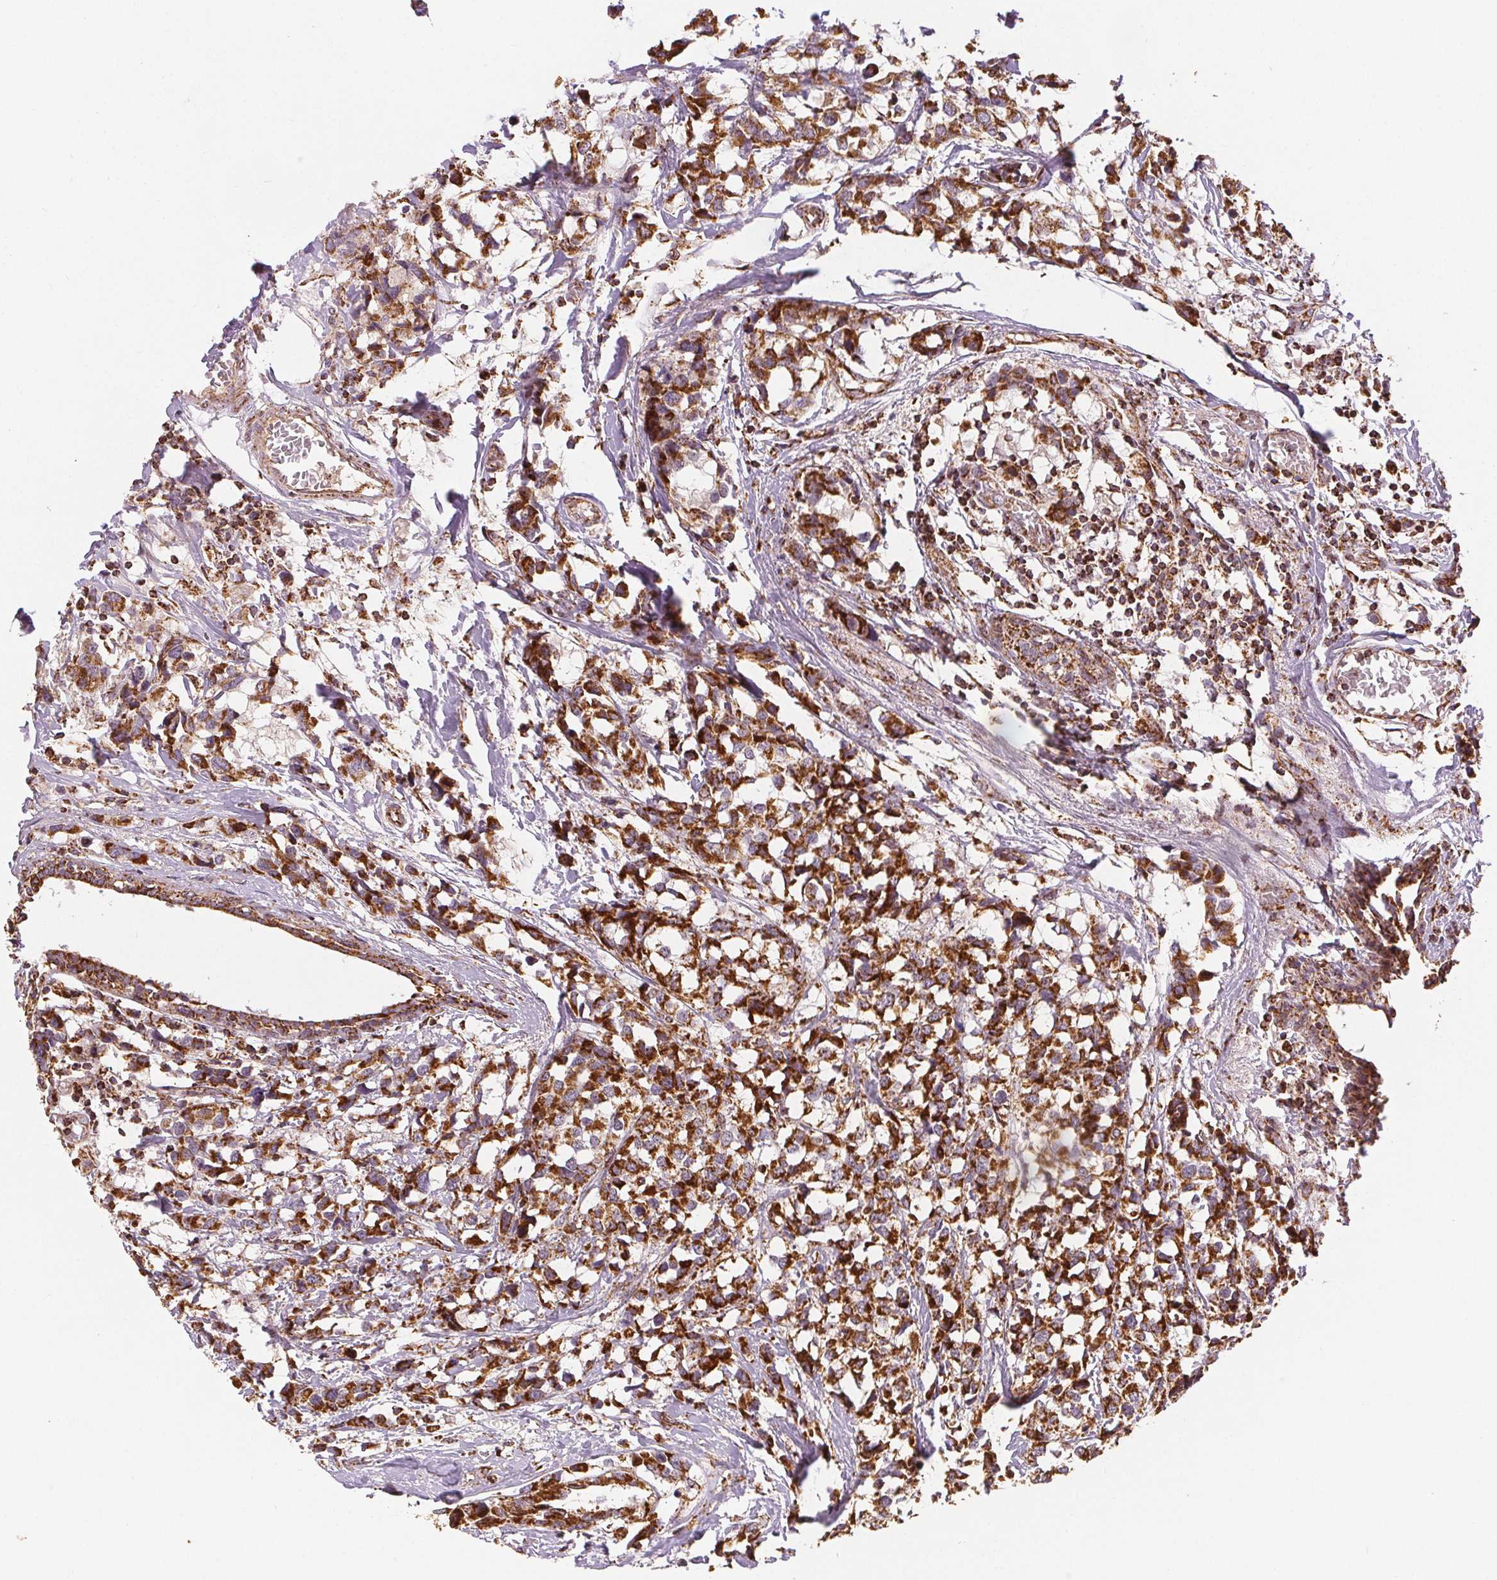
{"staining": {"intensity": "strong", "quantity": ">75%", "location": "cytoplasmic/membranous"}, "tissue": "breast cancer", "cell_type": "Tumor cells", "image_type": "cancer", "snomed": [{"axis": "morphology", "description": "Lobular carcinoma"}, {"axis": "topography", "description": "Breast"}], "caption": "A high-resolution micrograph shows immunohistochemistry (IHC) staining of breast cancer, which shows strong cytoplasmic/membranous positivity in about >75% of tumor cells. The staining is performed using DAB brown chromogen to label protein expression. The nuclei are counter-stained blue using hematoxylin.", "gene": "SDHB", "patient": {"sex": "female", "age": 59}}